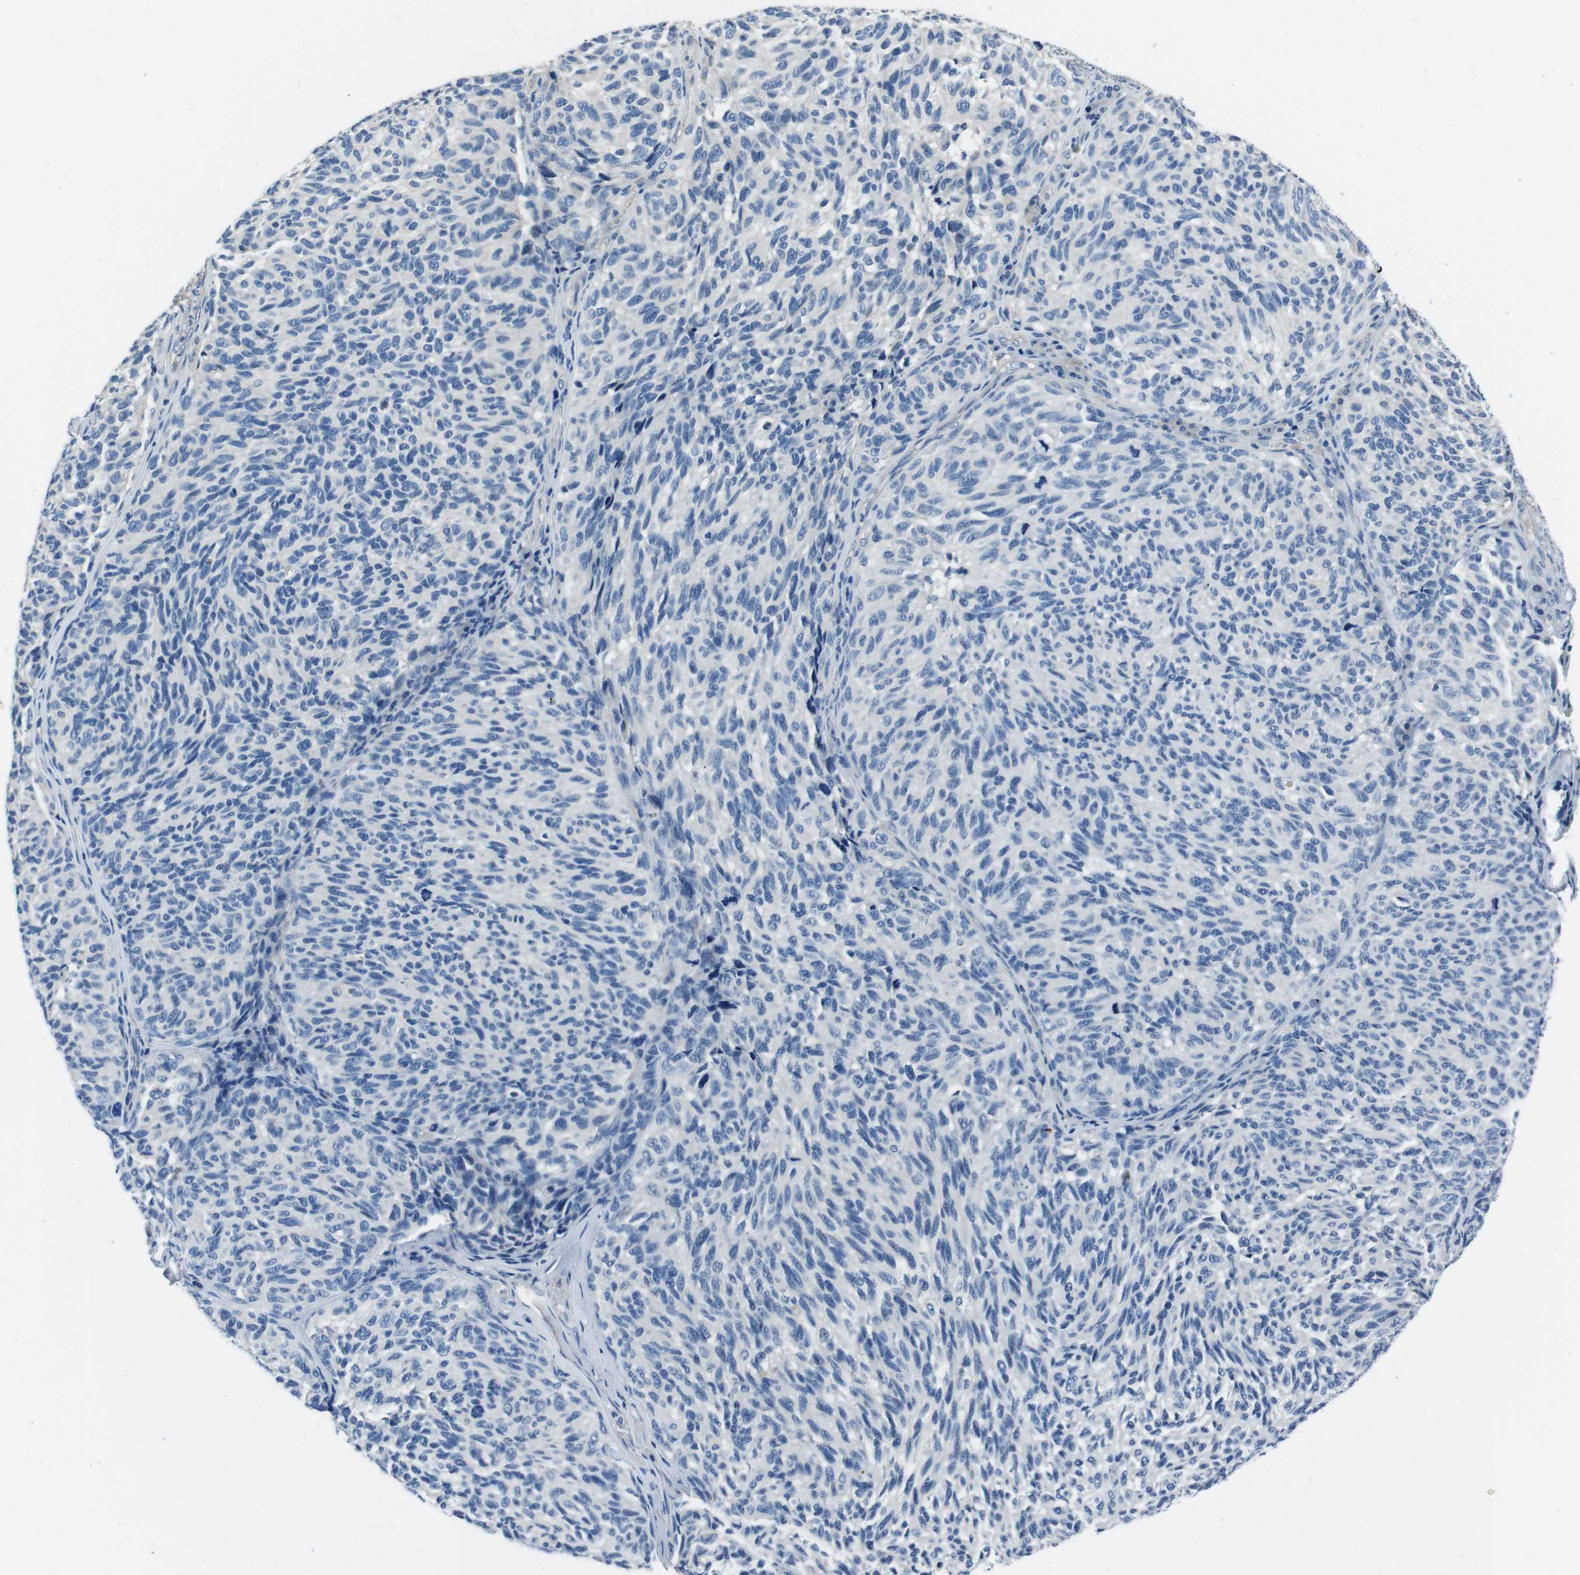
{"staining": {"intensity": "negative", "quantity": "none", "location": "none"}, "tissue": "melanoma", "cell_type": "Tumor cells", "image_type": "cancer", "snomed": [{"axis": "morphology", "description": "Malignant melanoma, NOS"}, {"axis": "topography", "description": "Skin"}], "caption": "There is no significant positivity in tumor cells of melanoma.", "gene": "CASQ1", "patient": {"sex": "female", "age": 73}}